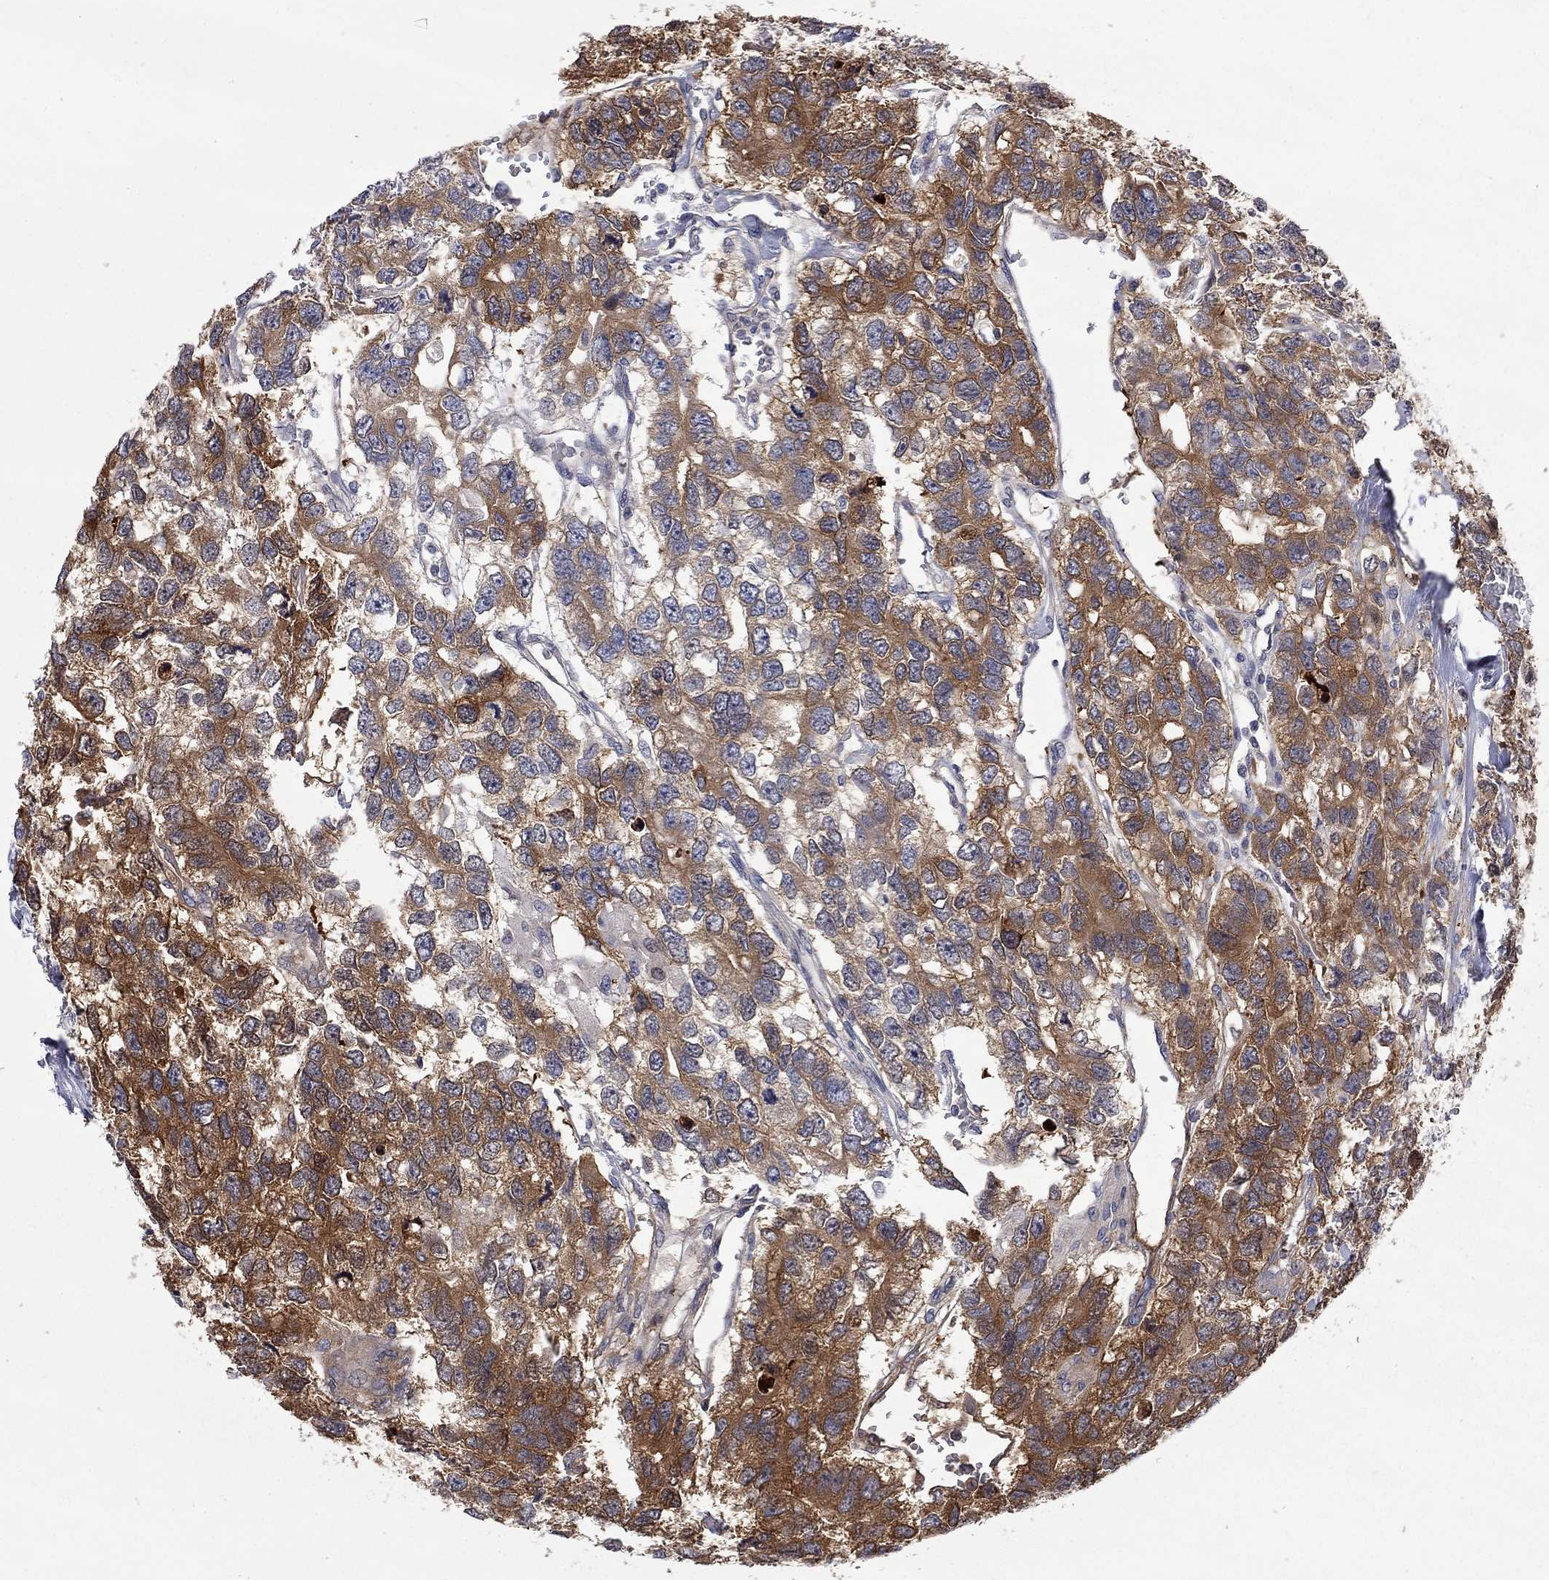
{"staining": {"intensity": "strong", "quantity": ">75%", "location": "cytoplasmic/membranous"}, "tissue": "testis cancer", "cell_type": "Tumor cells", "image_type": "cancer", "snomed": [{"axis": "morphology", "description": "Seminoma, NOS"}, {"axis": "topography", "description": "Testis"}], "caption": "Immunohistochemical staining of testis cancer (seminoma) shows strong cytoplasmic/membranous protein staining in about >75% of tumor cells.", "gene": "GALNT8", "patient": {"sex": "male", "age": 52}}